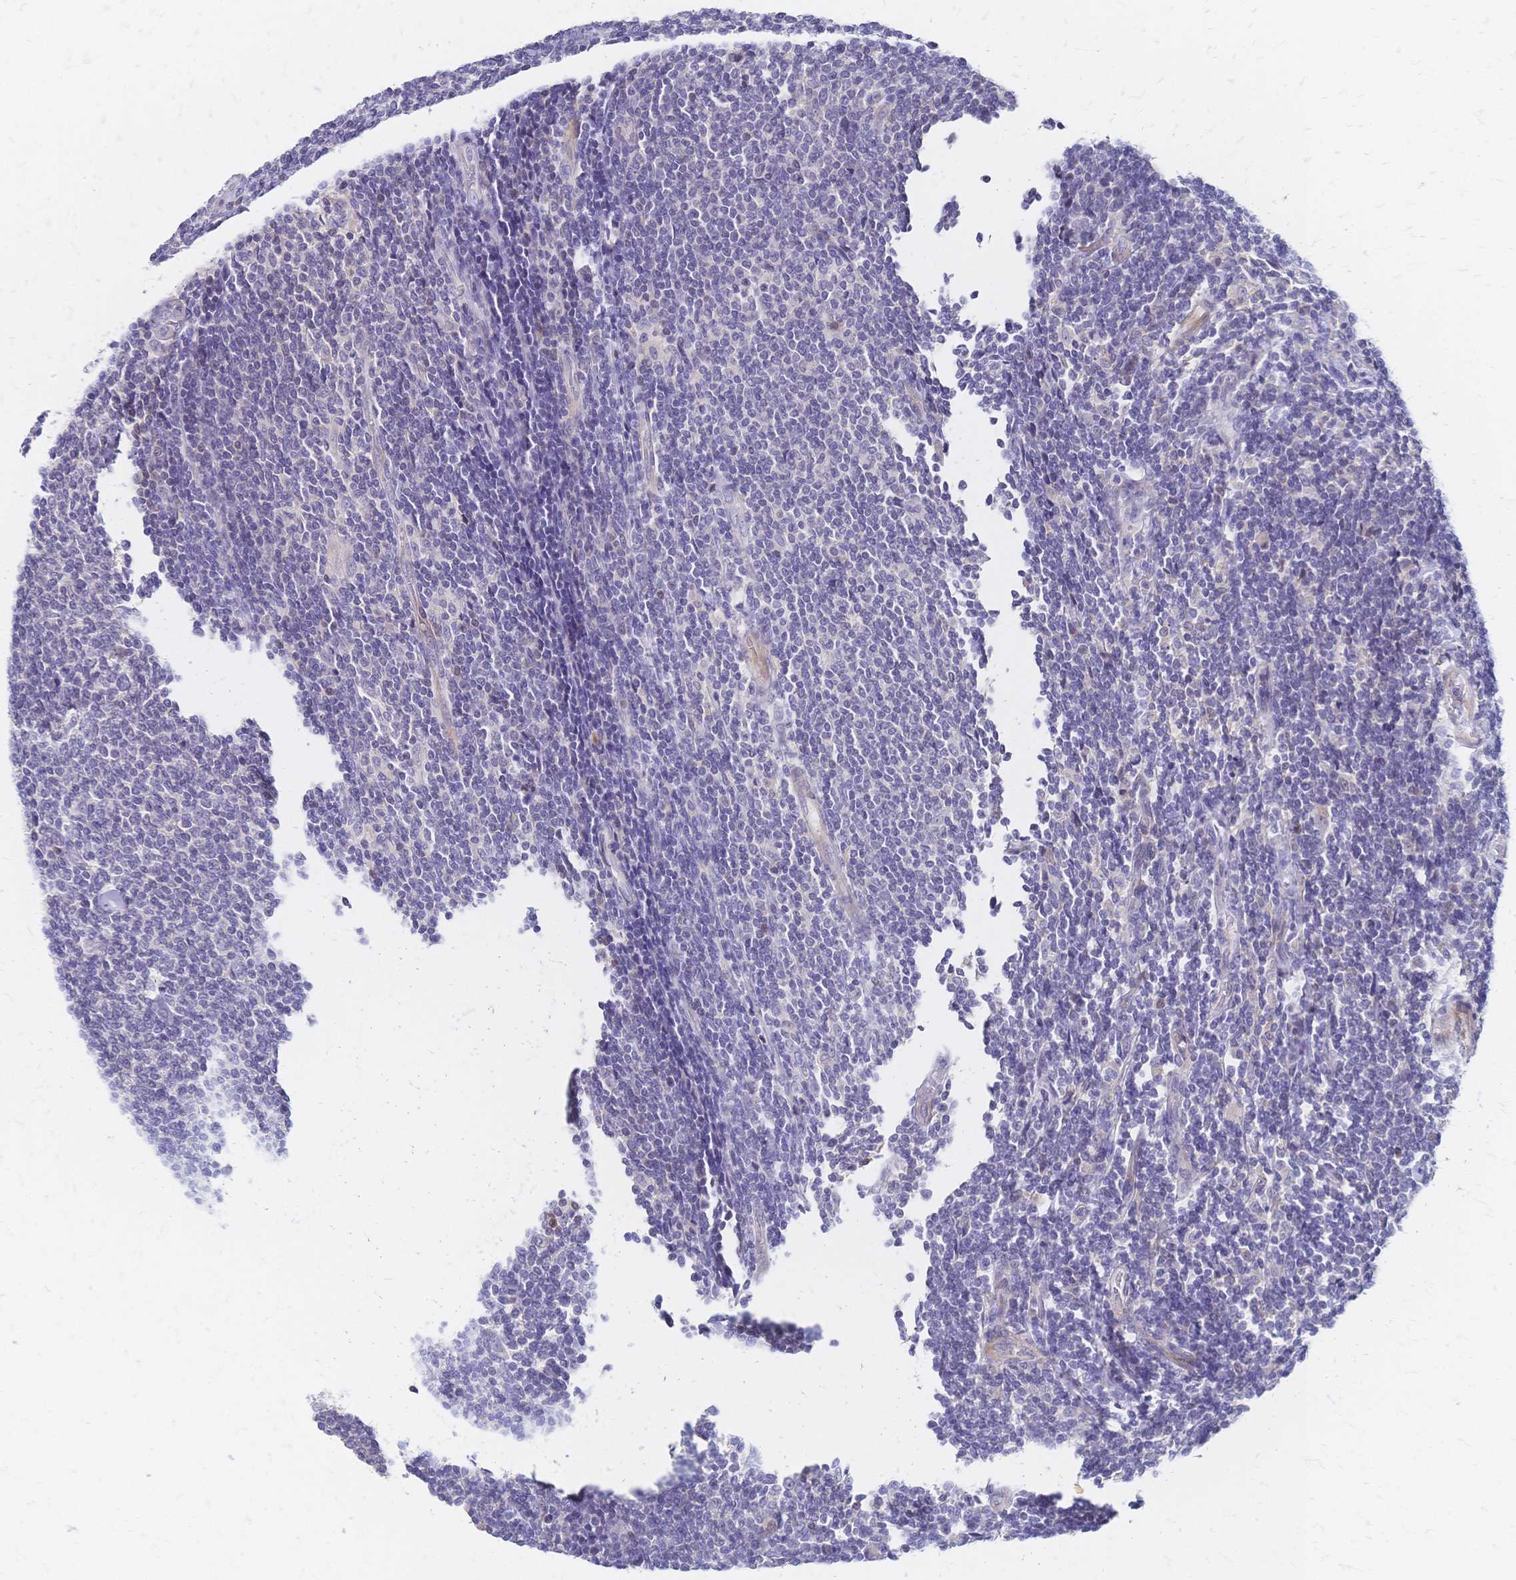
{"staining": {"intensity": "negative", "quantity": "none", "location": "none"}, "tissue": "lymphoma", "cell_type": "Tumor cells", "image_type": "cancer", "snomed": [{"axis": "morphology", "description": "Malignant lymphoma, non-Hodgkin's type, Low grade"}, {"axis": "topography", "description": "Lymph node"}], "caption": "DAB immunohistochemical staining of low-grade malignant lymphoma, non-Hodgkin's type exhibits no significant expression in tumor cells.", "gene": "DTNB", "patient": {"sex": "male", "age": 52}}